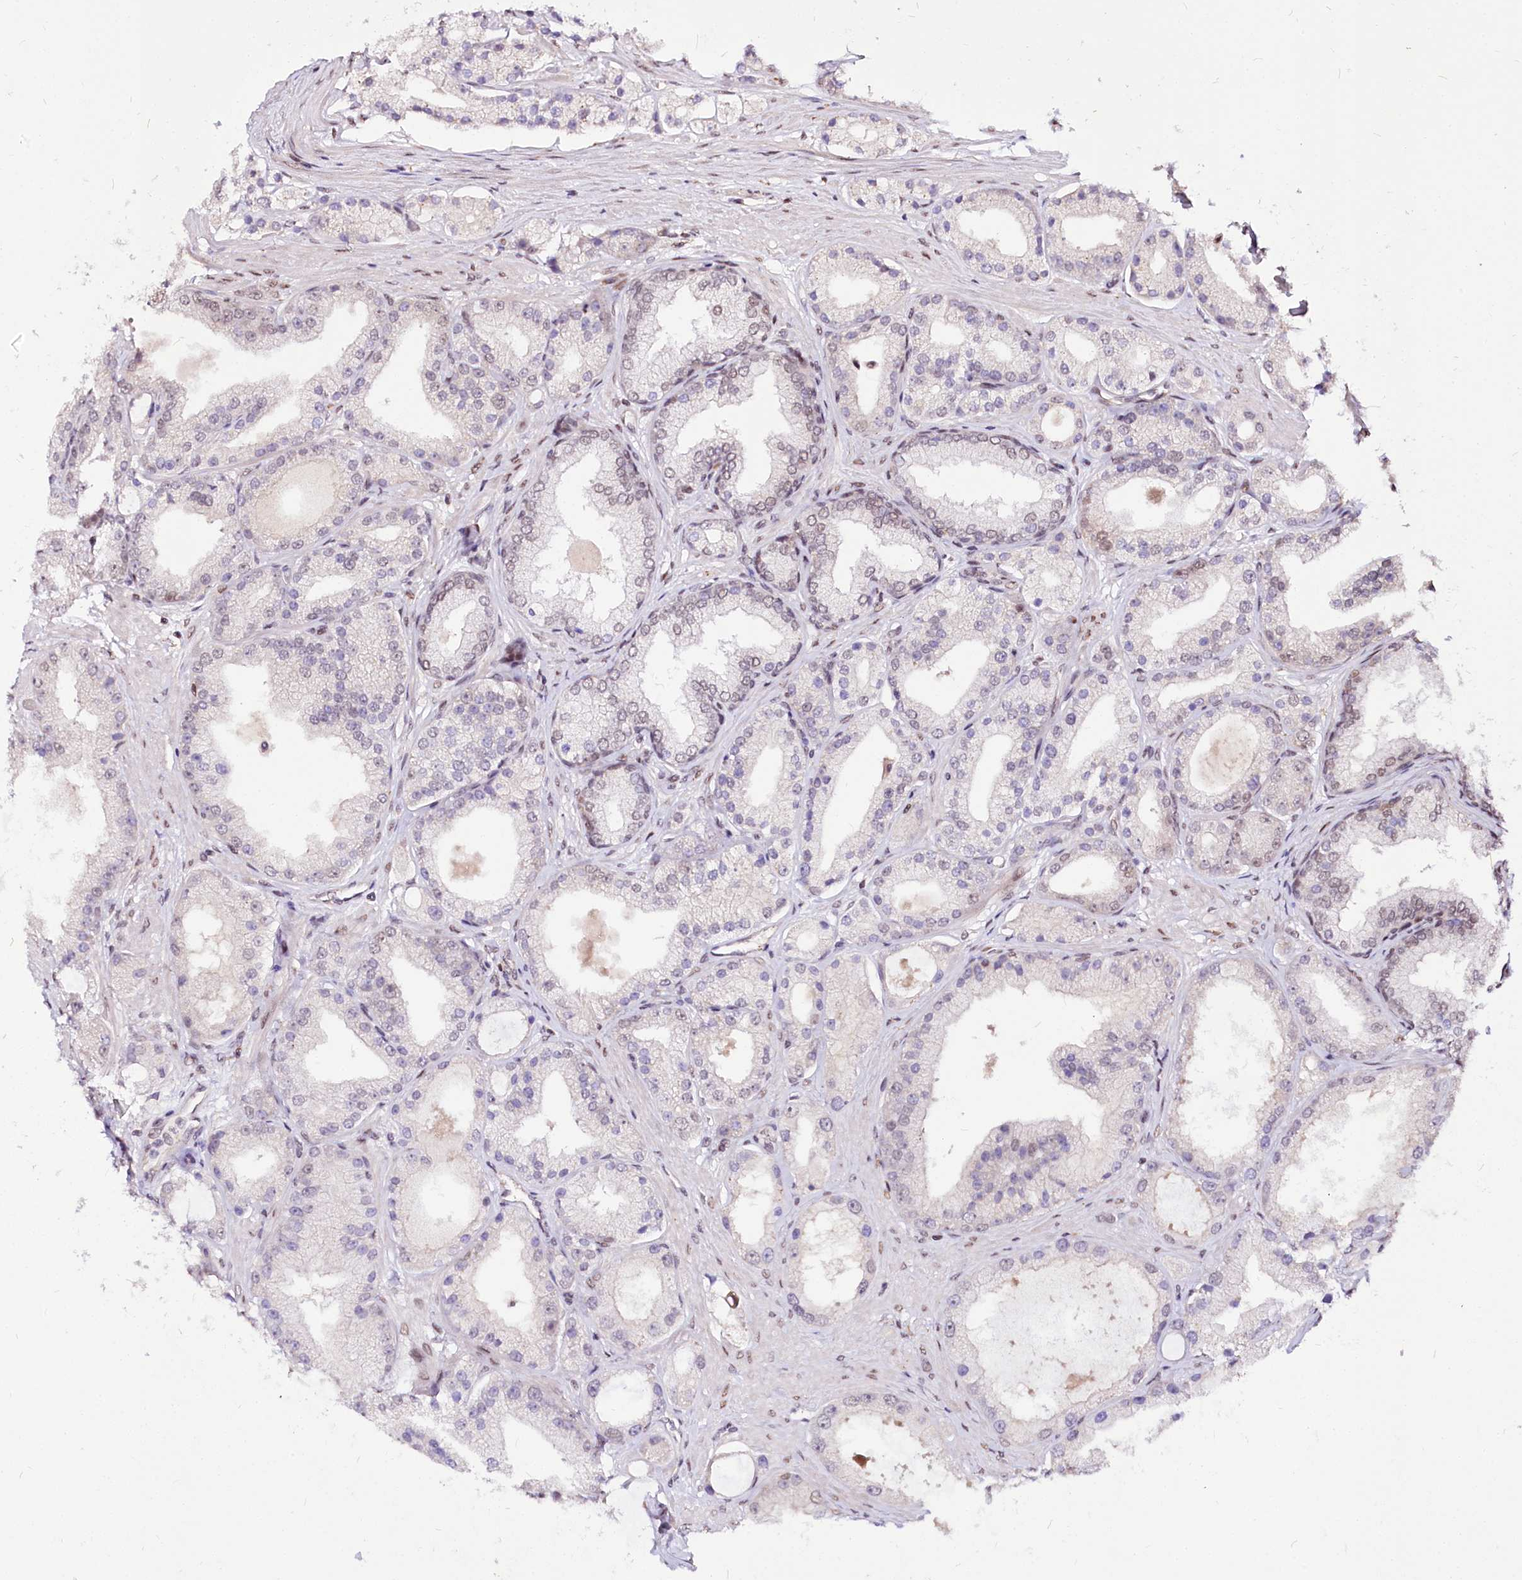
{"staining": {"intensity": "weak", "quantity": "<25%", "location": "nuclear"}, "tissue": "prostate cancer", "cell_type": "Tumor cells", "image_type": "cancer", "snomed": [{"axis": "morphology", "description": "Adenocarcinoma, Low grade"}, {"axis": "topography", "description": "Prostate"}], "caption": "This is an immunohistochemistry image of prostate adenocarcinoma (low-grade). There is no staining in tumor cells.", "gene": "POLA2", "patient": {"sex": "male", "age": 67}}